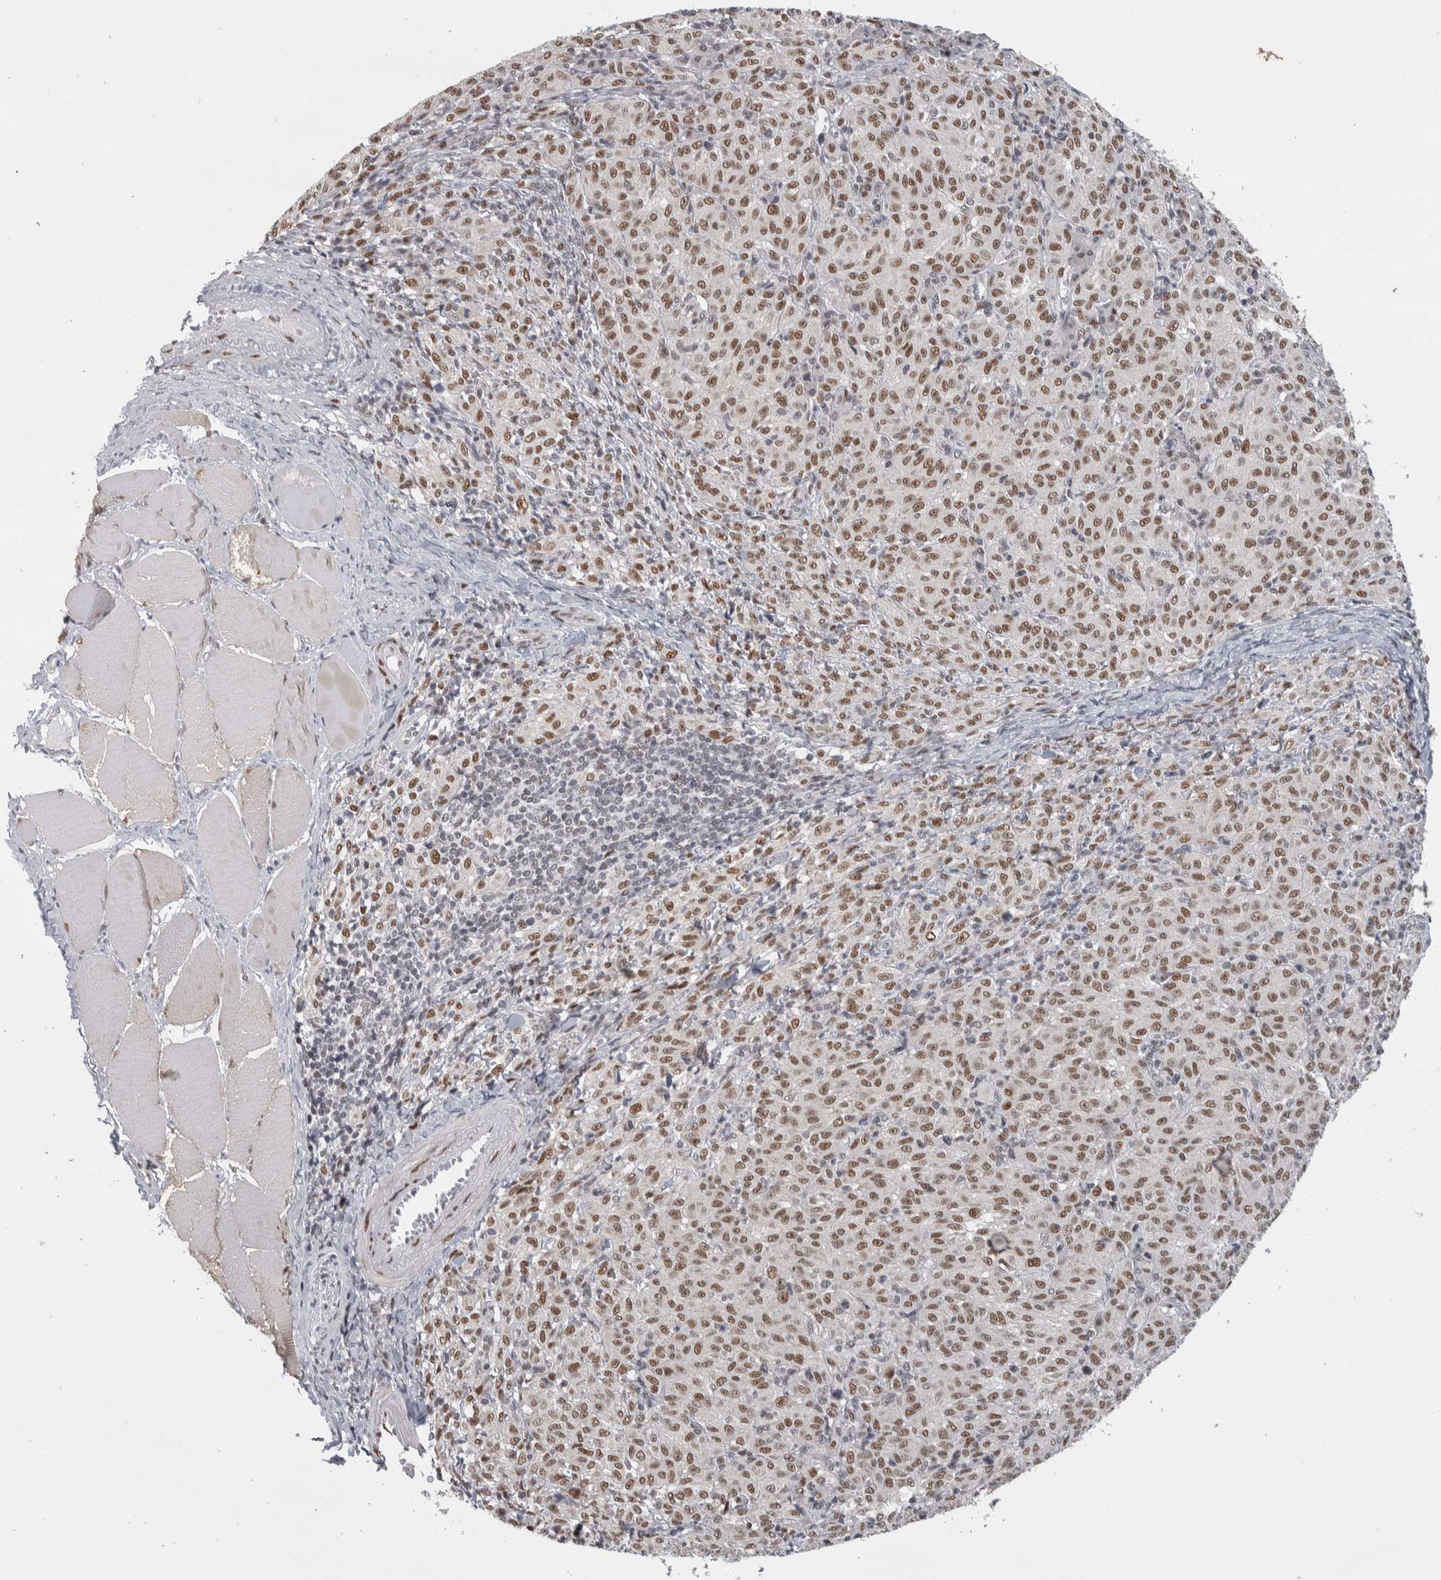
{"staining": {"intensity": "moderate", "quantity": ">75%", "location": "nuclear"}, "tissue": "melanoma", "cell_type": "Tumor cells", "image_type": "cancer", "snomed": [{"axis": "morphology", "description": "Malignant melanoma, NOS"}, {"axis": "topography", "description": "Skin"}], "caption": "Tumor cells show moderate nuclear staining in approximately >75% of cells in melanoma.", "gene": "HEXIM2", "patient": {"sex": "female", "age": 72}}